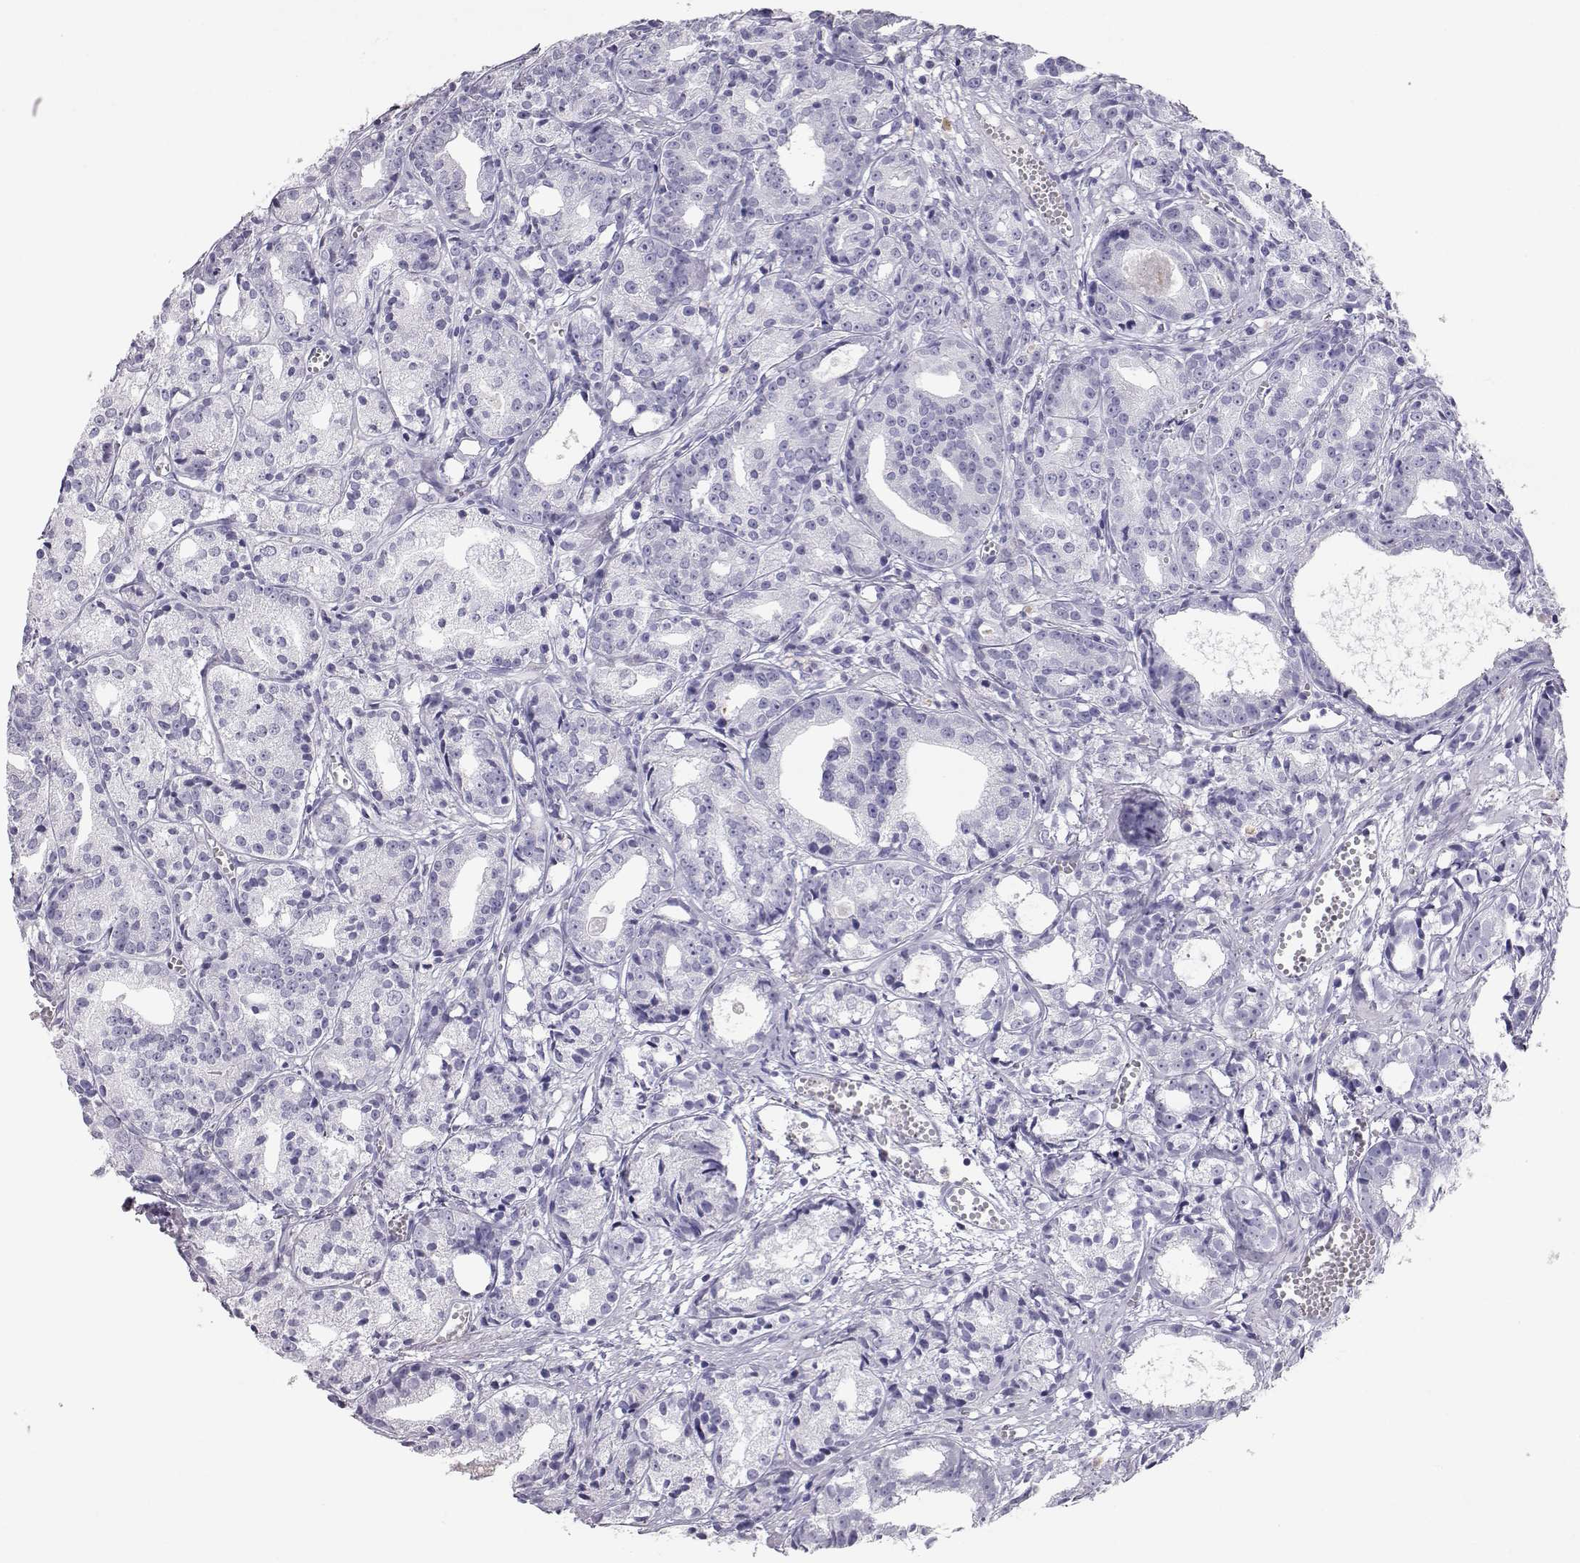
{"staining": {"intensity": "negative", "quantity": "none", "location": "none"}, "tissue": "prostate cancer", "cell_type": "Tumor cells", "image_type": "cancer", "snomed": [{"axis": "morphology", "description": "Adenocarcinoma, Medium grade"}, {"axis": "topography", "description": "Prostate"}], "caption": "There is no significant positivity in tumor cells of prostate cancer (adenocarcinoma (medium-grade)). (Stains: DAB immunohistochemistry with hematoxylin counter stain, Microscopy: brightfield microscopy at high magnification).", "gene": "ITLN2", "patient": {"sex": "male", "age": 74}}